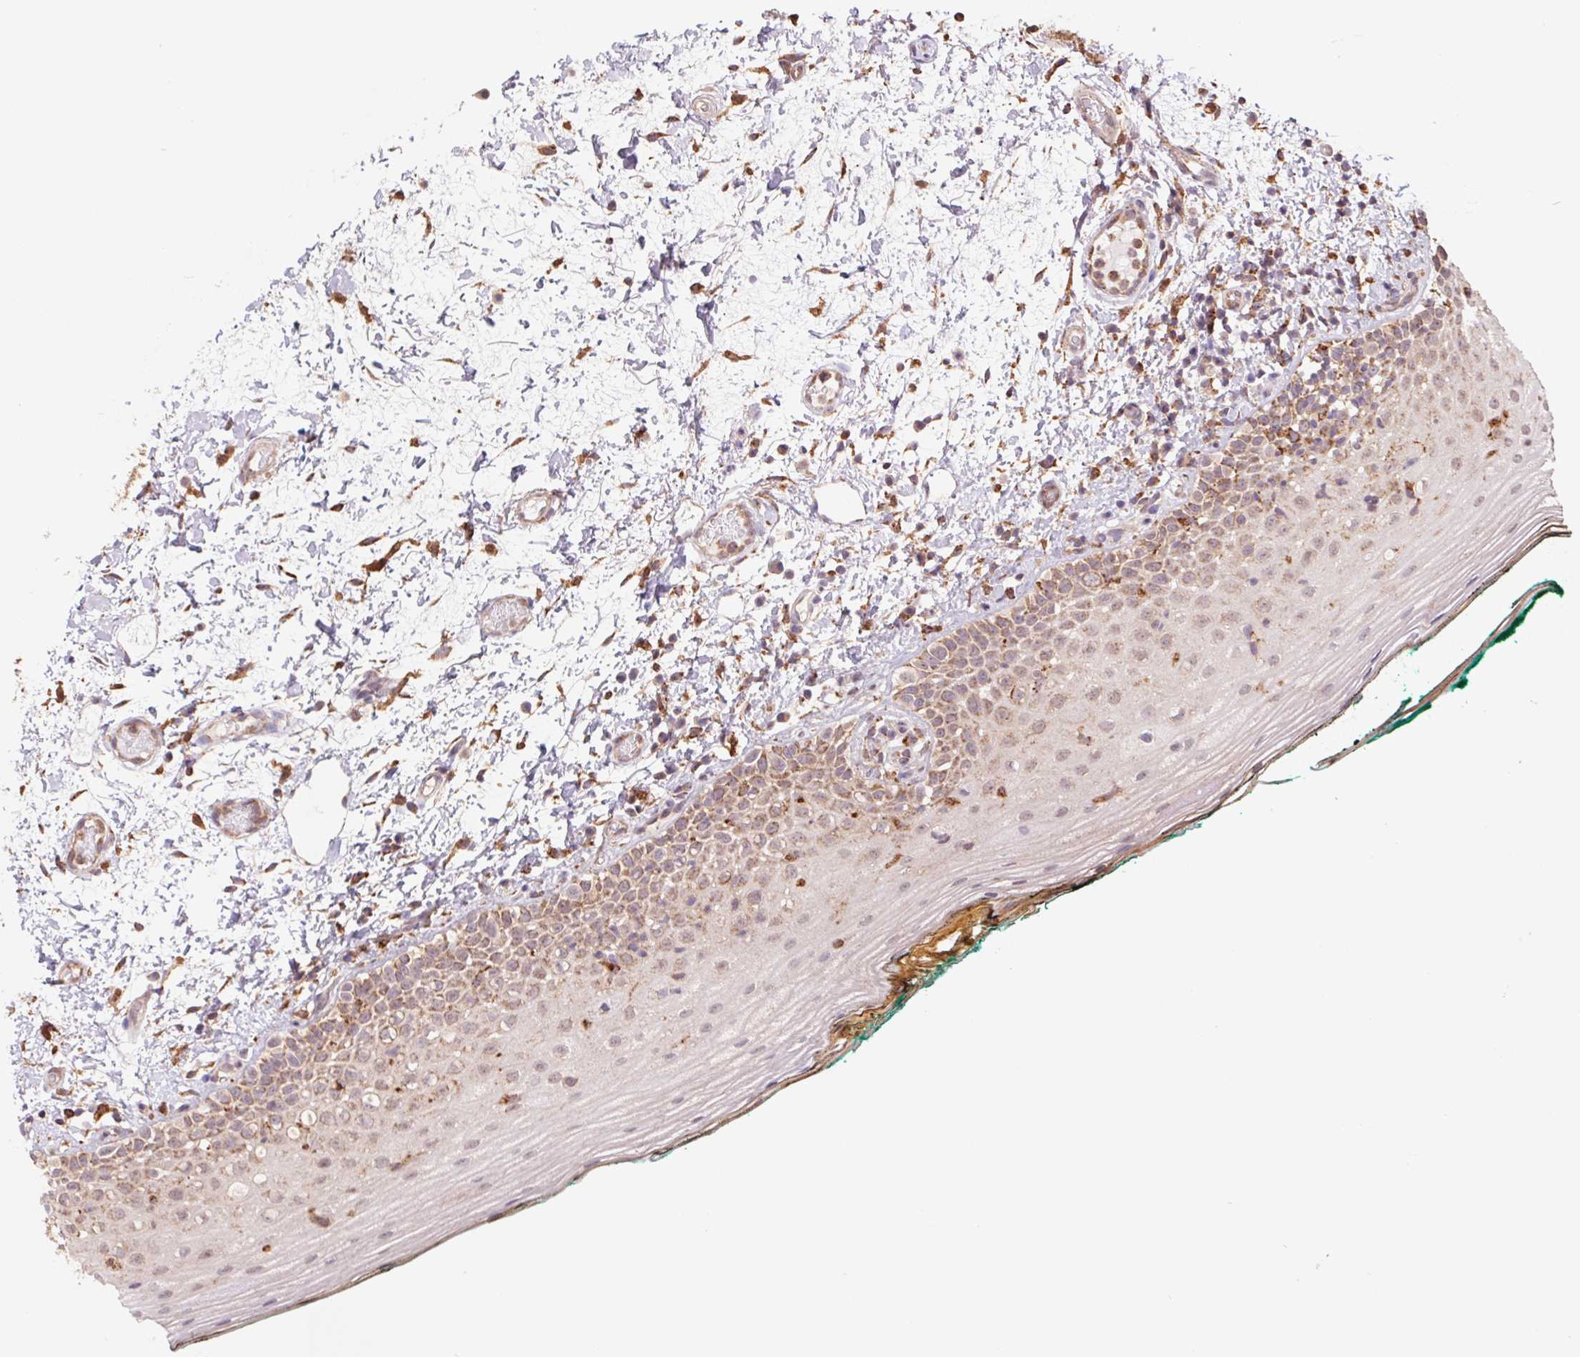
{"staining": {"intensity": "moderate", "quantity": "25%-75%", "location": "cytoplasmic/membranous"}, "tissue": "oral mucosa", "cell_type": "Squamous epithelial cells", "image_type": "normal", "snomed": [{"axis": "morphology", "description": "Normal tissue, NOS"}, {"axis": "topography", "description": "Oral tissue"}], "caption": "Protein expression analysis of normal oral mucosa displays moderate cytoplasmic/membranous positivity in about 25%-75% of squamous epithelial cells. The protein of interest is shown in brown color, while the nuclei are stained blue.", "gene": "URM1", "patient": {"sex": "female", "age": 83}}